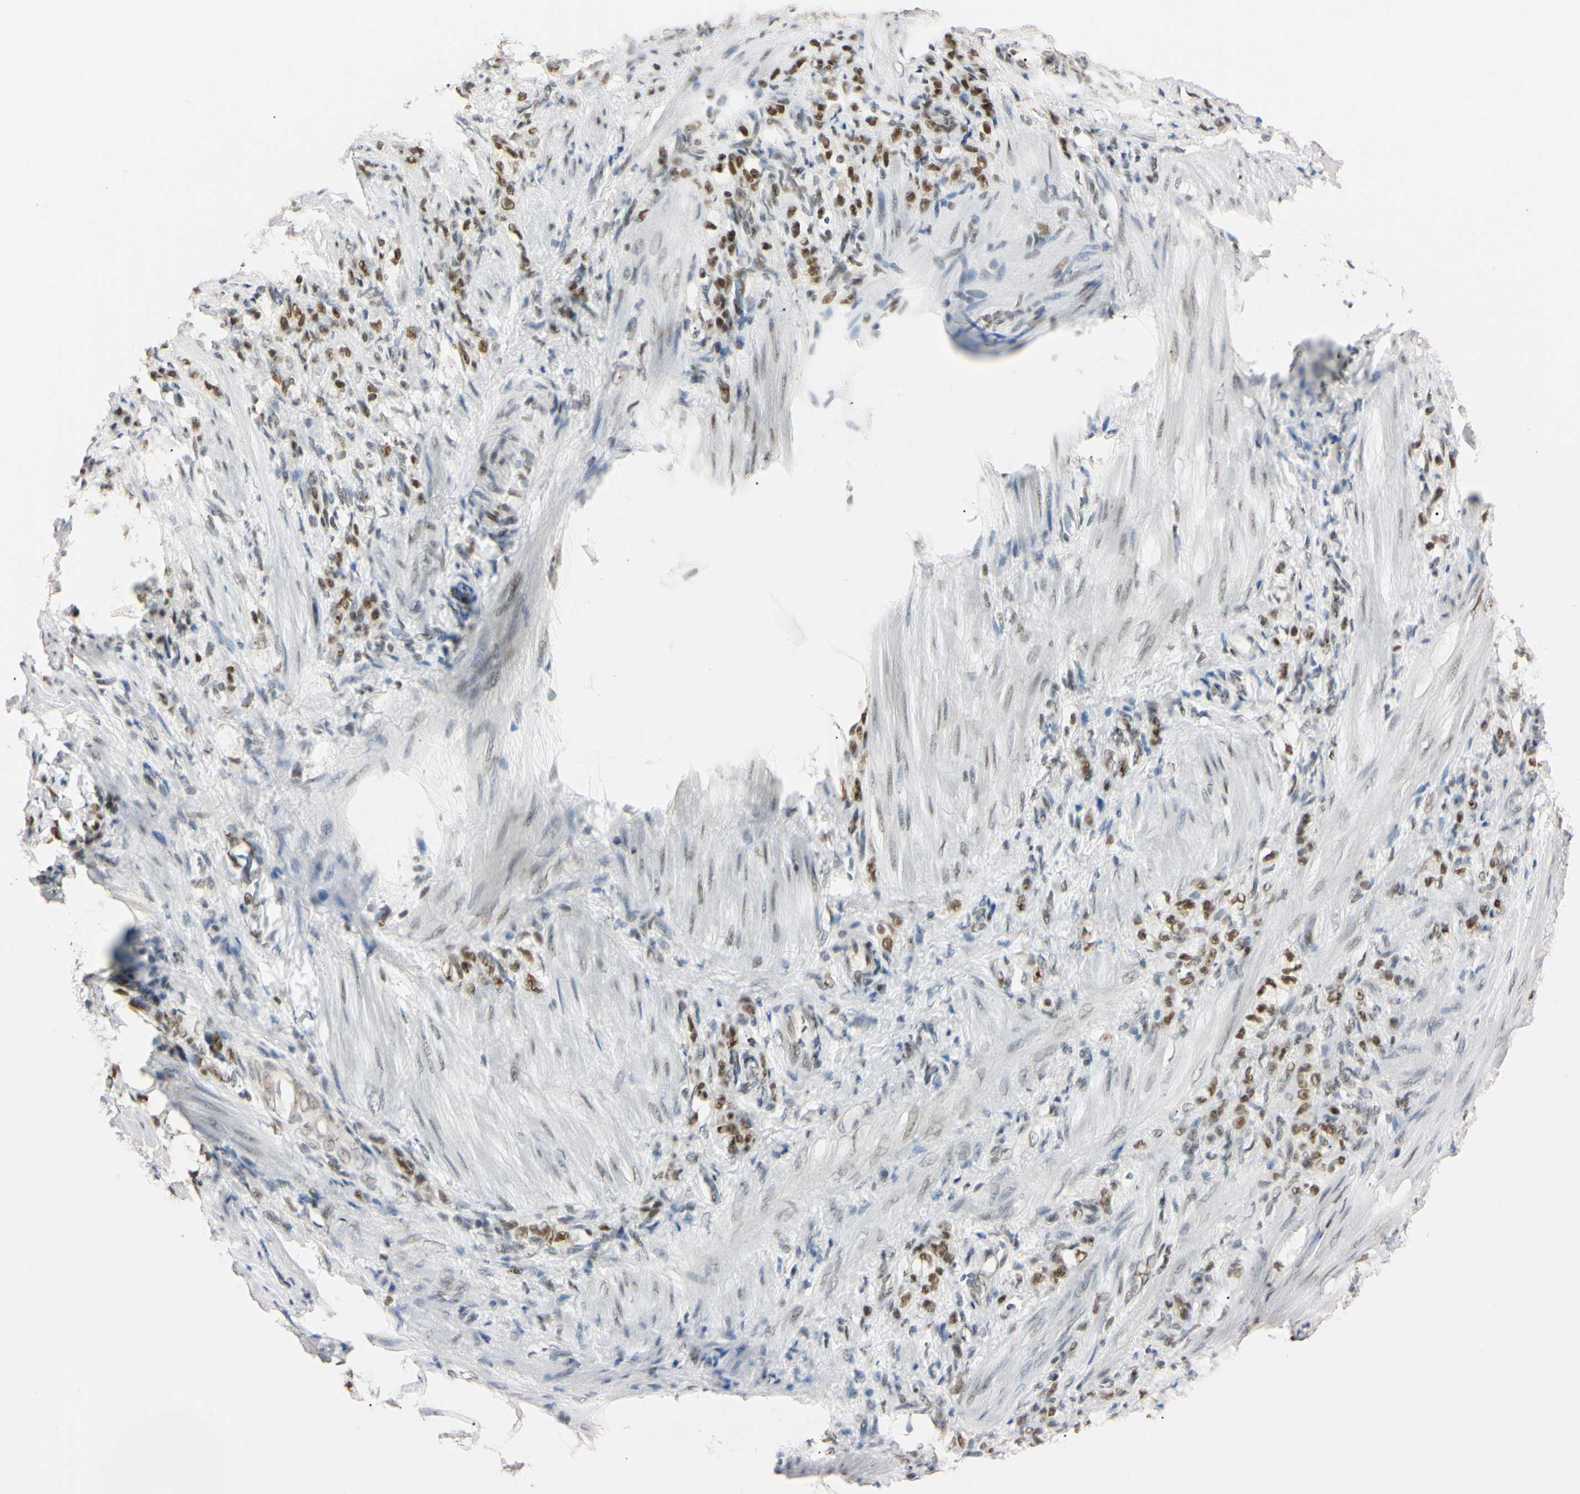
{"staining": {"intensity": "moderate", "quantity": ">75%", "location": "nuclear"}, "tissue": "stomach cancer", "cell_type": "Tumor cells", "image_type": "cancer", "snomed": [{"axis": "morphology", "description": "Adenocarcinoma, NOS"}, {"axis": "topography", "description": "Stomach"}], "caption": "Stomach cancer (adenocarcinoma) tissue displays moderate nuclear positivity in about >75% of tumor cells", "gene": "ZNF134", "patient": {"sex": "male", "age": 82}}